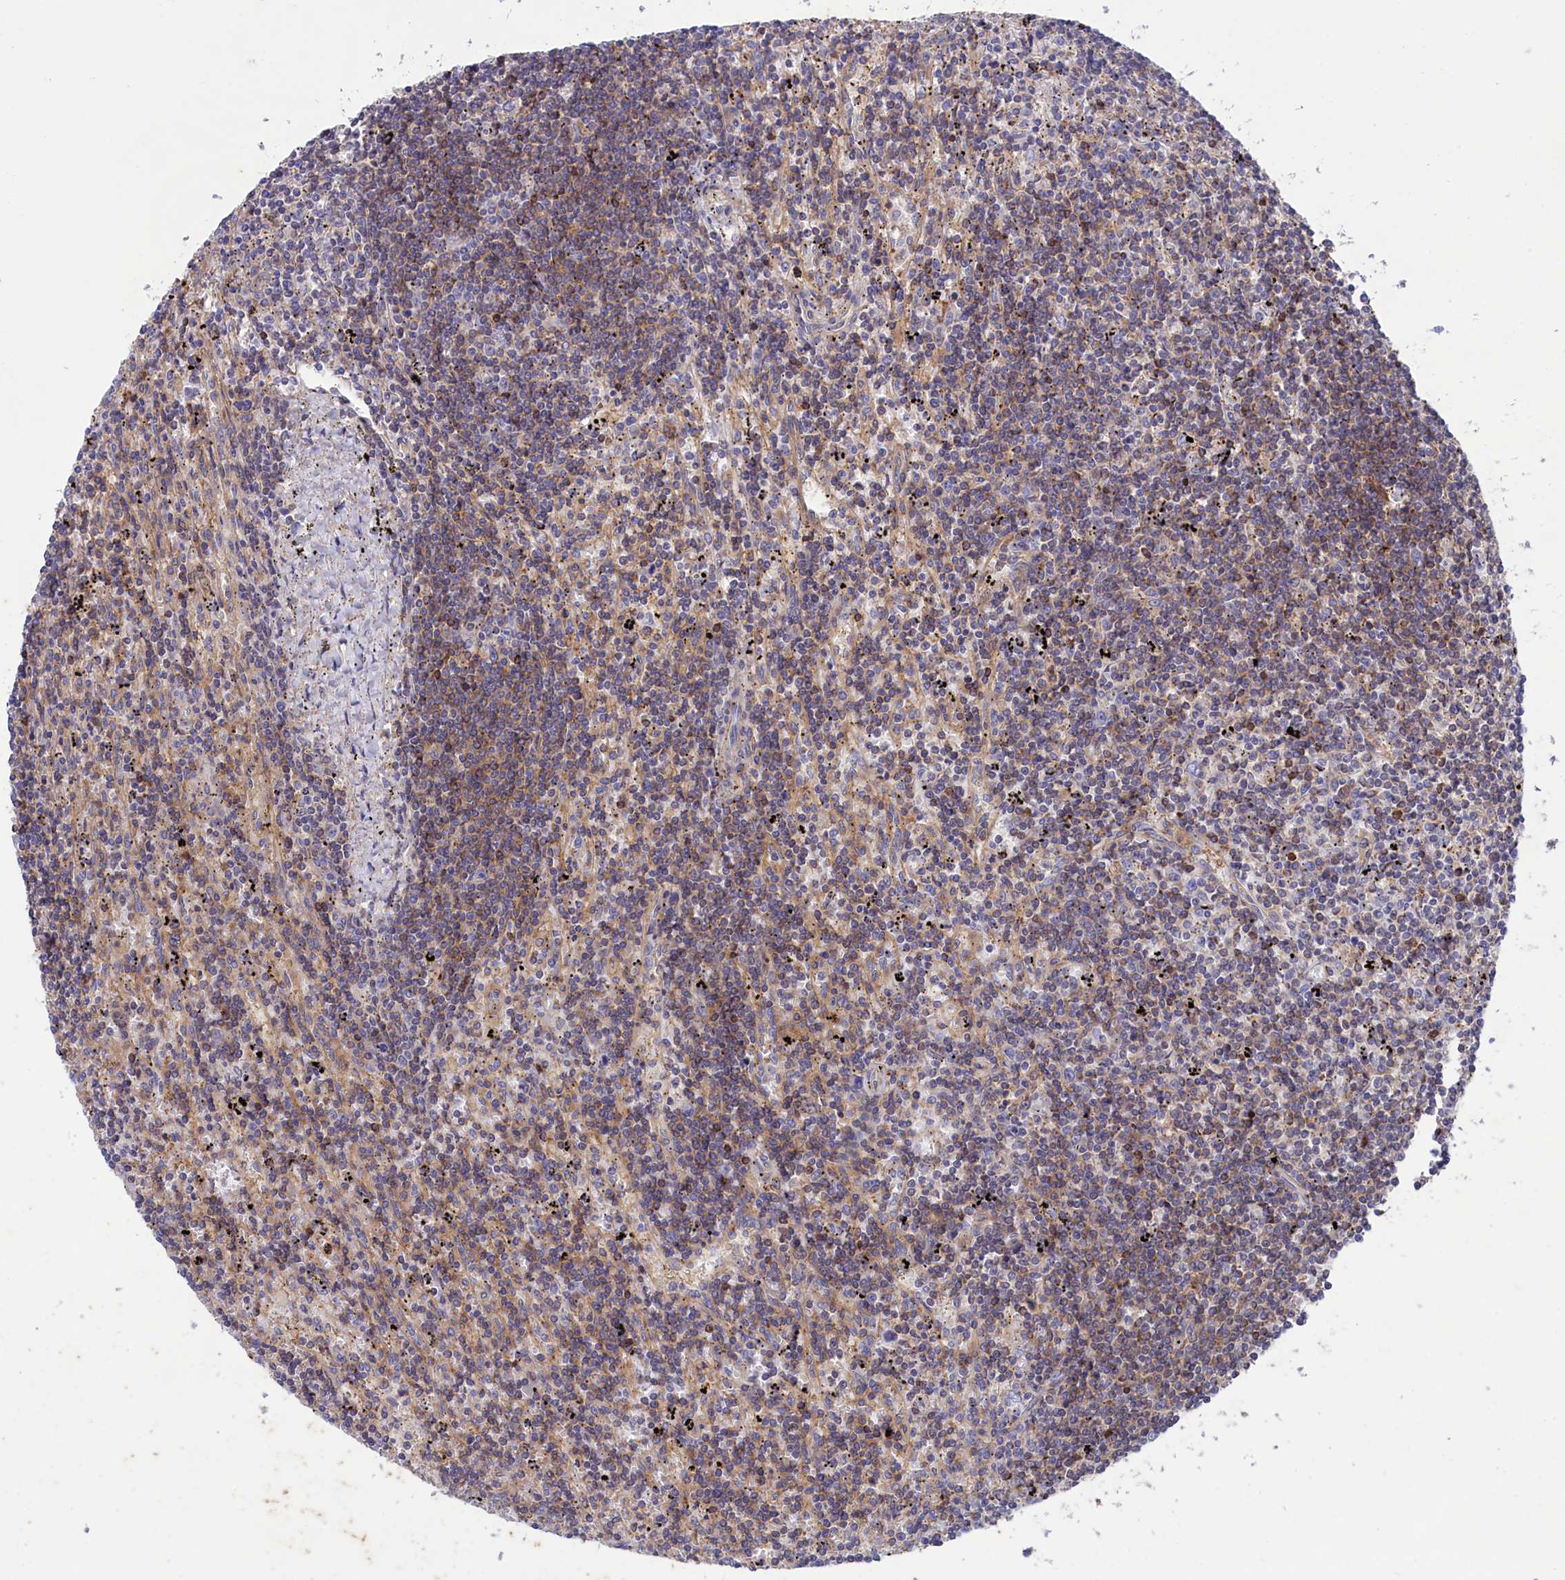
{"staining": {"intensity": "weak", "quantity": "<25%", "location": "cytoplasmic/membranous"}, "tissue": "lymphoma", "cell_type": "Tumor cells", "image_type": "cancer", "snomed": [{"axis": "morphology", "description": "Malignant lymphoma, non-Hodgkin's type, Low grade"}, {"axis": "topography", "description": "Spleen"}], "caption": "IHC photomicrograph of human lymphoma stained for a protein (brown), which reveals no staining in tumor cells. Nuclei are stained in blue.", "gene": "SCAMP4", "patient": {"sex": "male", "age": 76}}